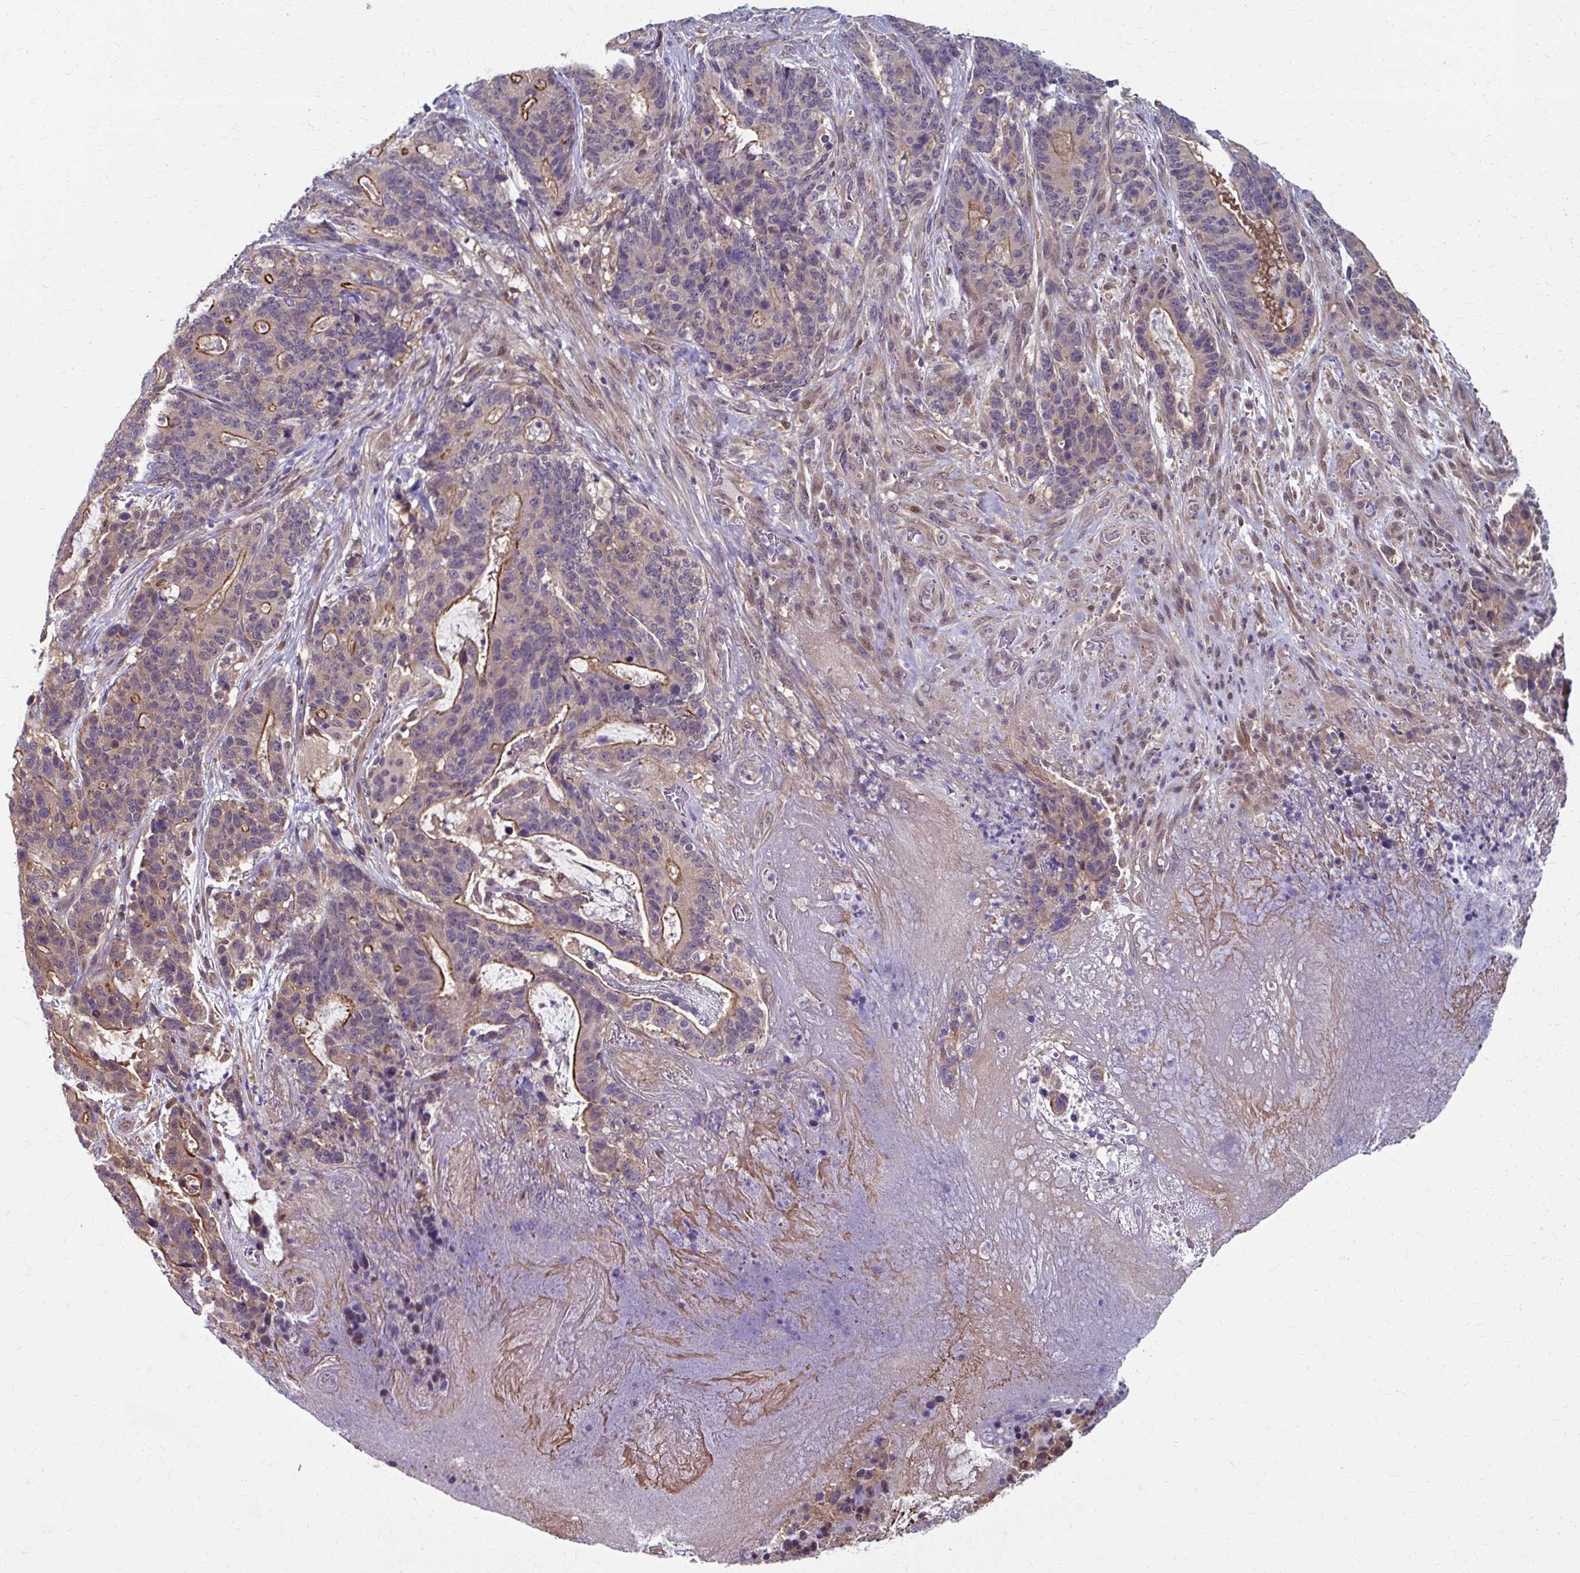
{"staining": {"intensity": "moderate", "quantity": "<25%", "location": "cytoplasmic/membranous"}, "tissue": "stomach cancer", "cell_type": "Tumor cells", "image_type": "cancer", "snomed": [{"axis": "morphology", "description": "Normal tissue, NOS"}, {"axis": "morphology", "description": "Adenocarcinoma, NOS"}, {"axis": "topography", "description": "Stomach"}], "caption": "Immunohistochemical staining of stomach cancer (adenocarcinoma) demonstrates low levels of moderate cytoplasmic/membranous positivity in about <25% of tumor cells.", "gene": "ZNF555", "patient": {"sex": "female", "age": 64}}